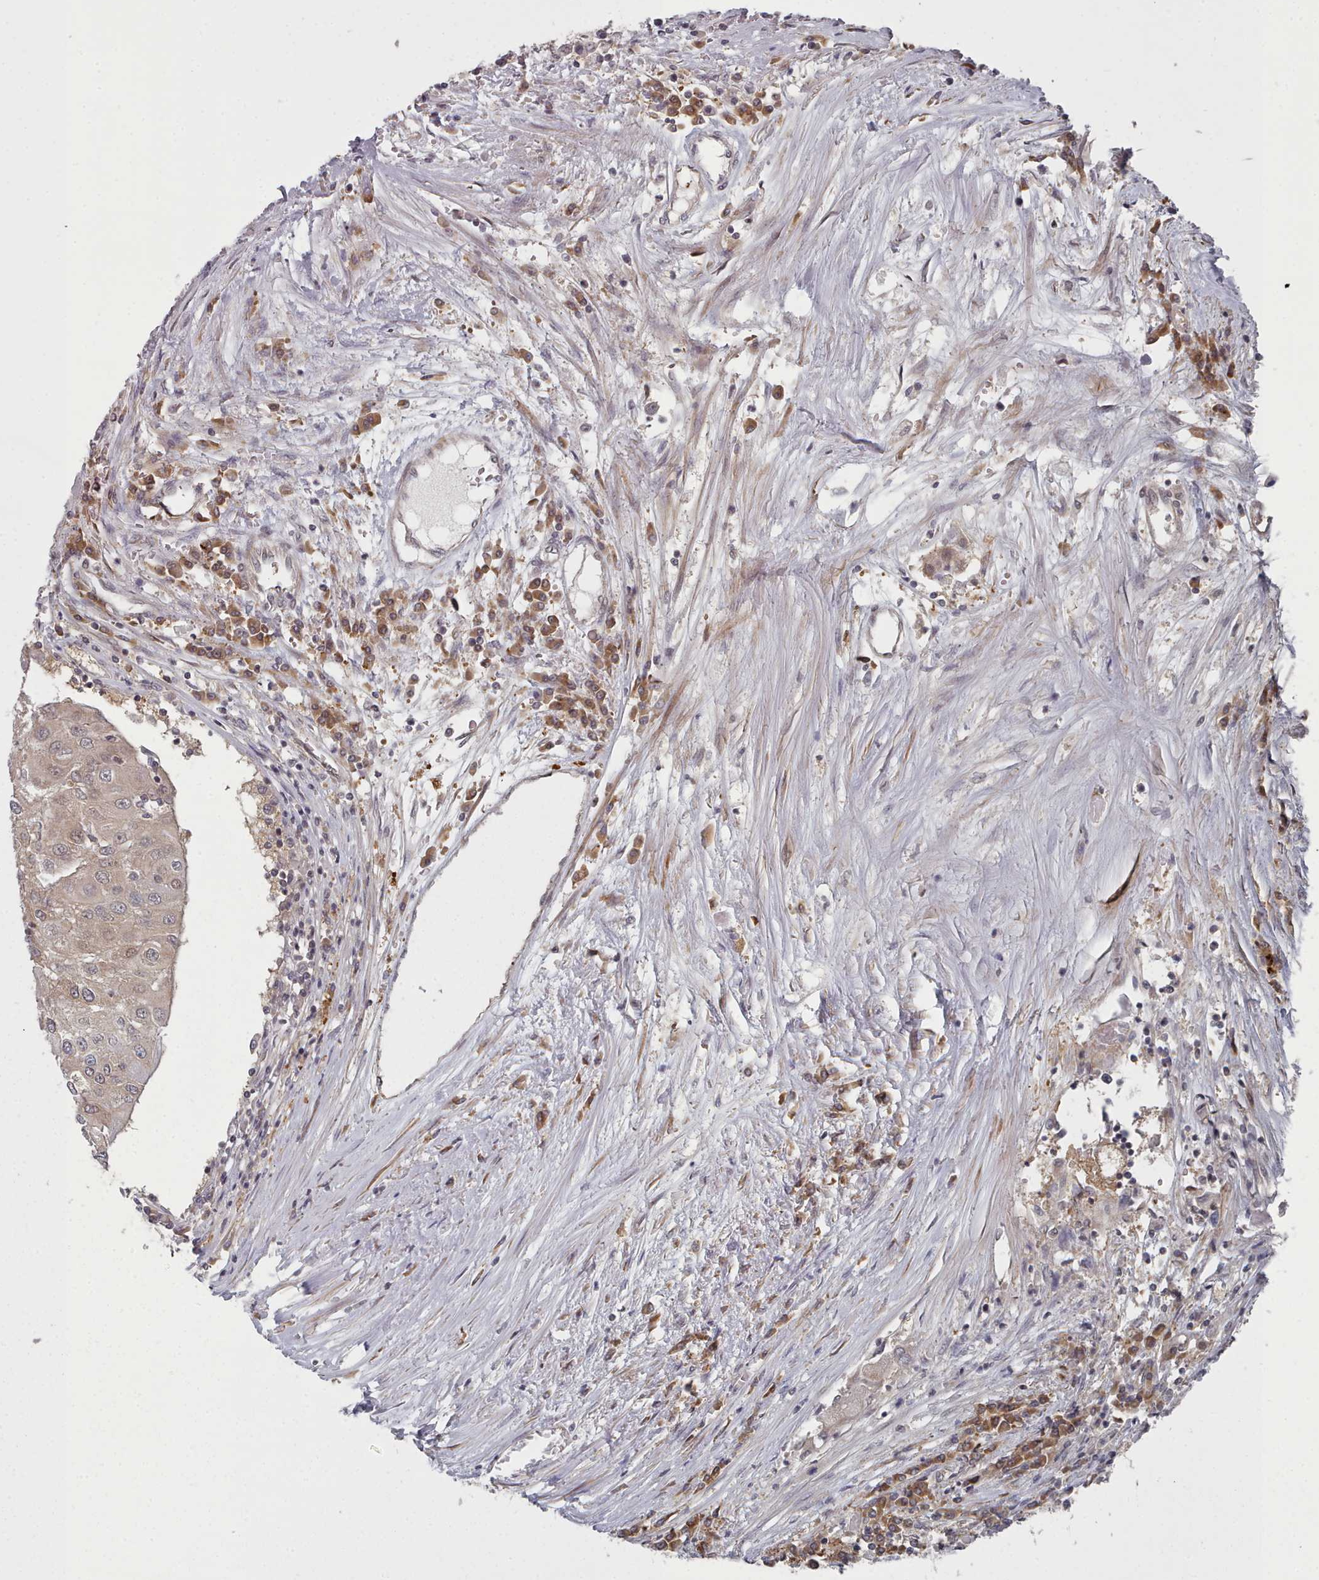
{"staining": {"intensity": "weak", "quantity": ">75%", "location": "cytoplasmic/membranous,nuclear"}, "tissue": "urothelial cancer", "cell_type": "Tumor cells", "image_type": "cancer", "snomed": [{"axis": "morphology", "description": "Urothelial carcinoma, High grade"}, {"axis": "topography", "description": "Urinary bladder"}], "caption": "Tumor cells show weak cytoplasmic/membranous and nuclear staining in about >75% of cells in urothelial cancer.", "gene": "HYAL3", "patient": {"sex": "female", "age": 85}}